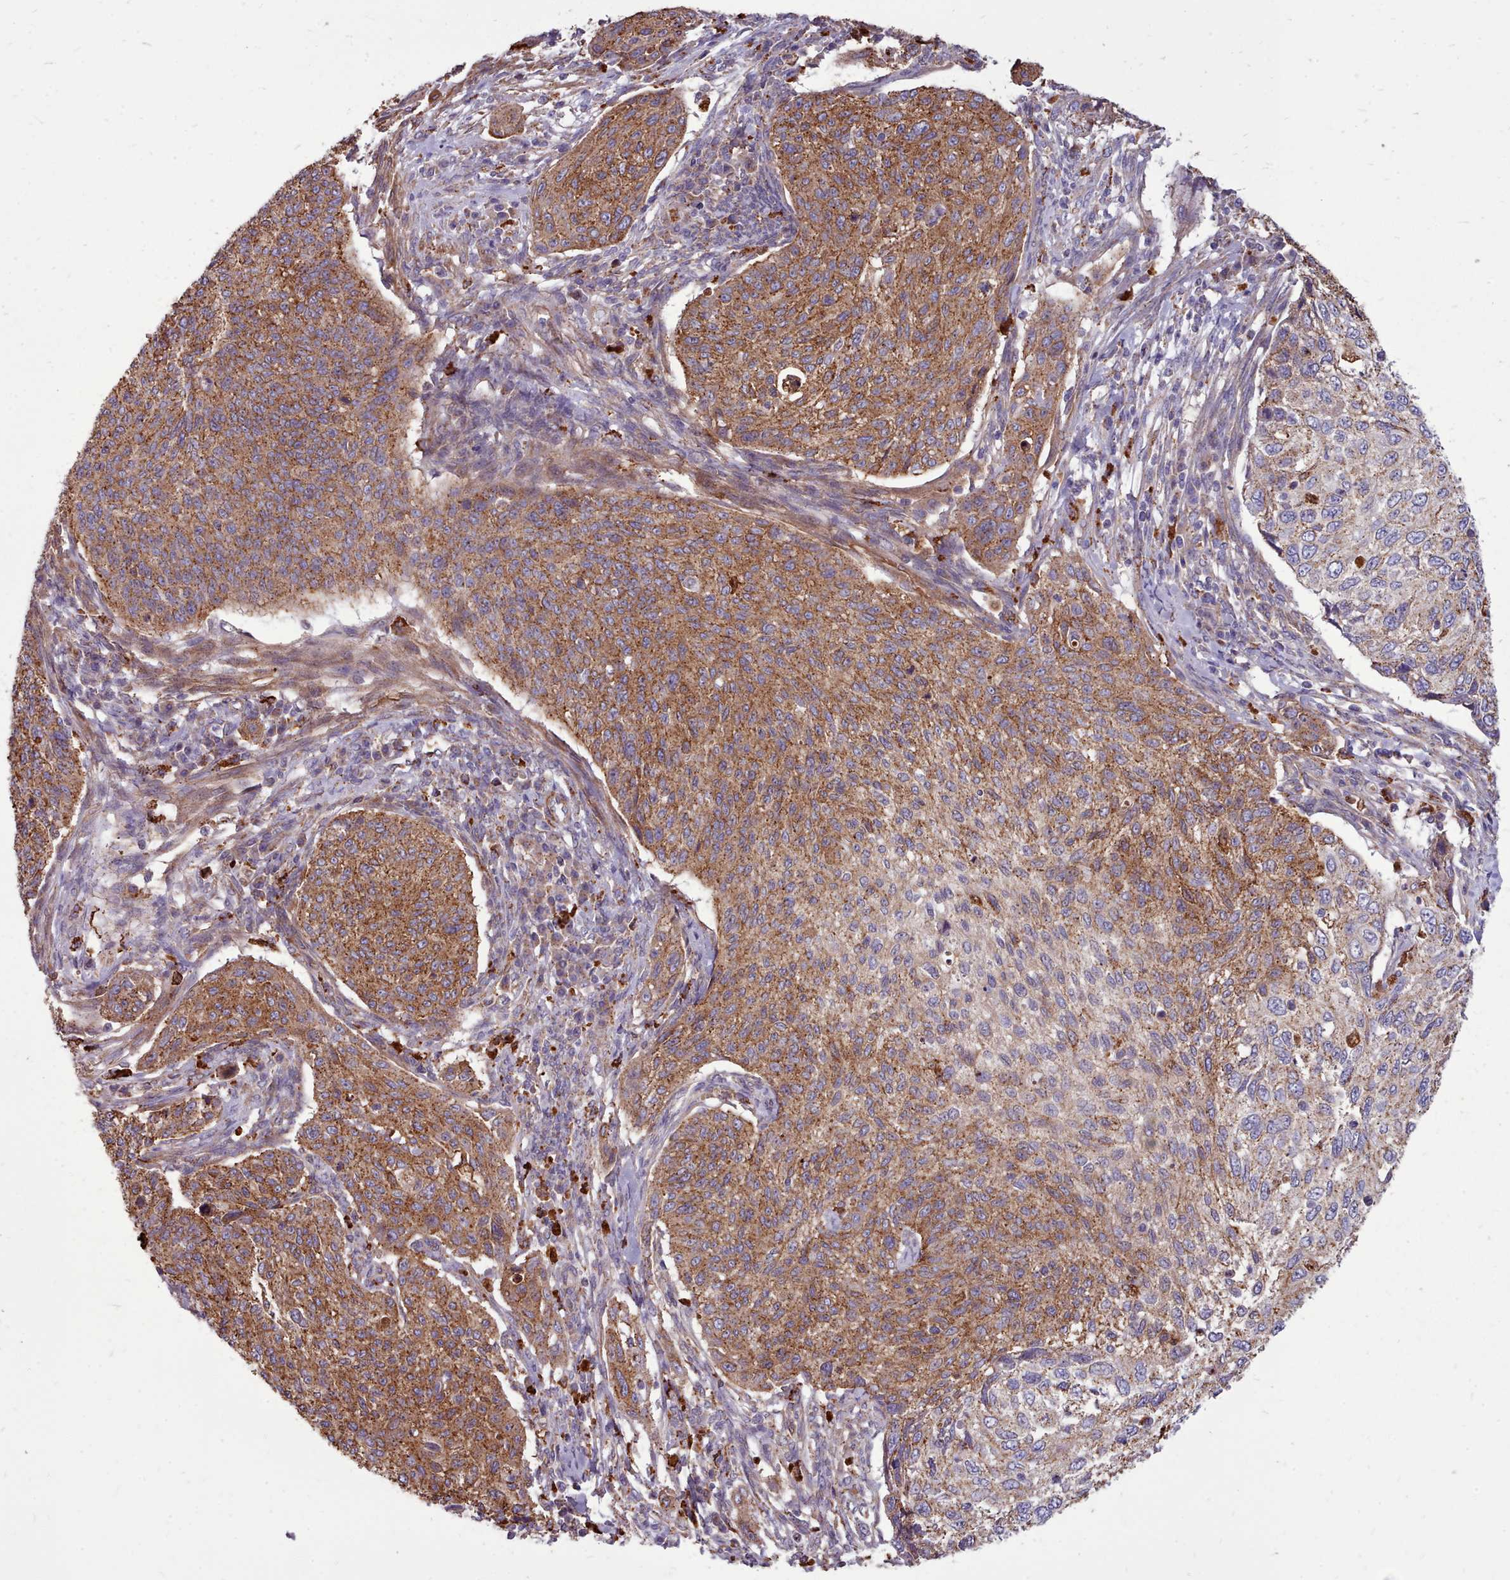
{"staining": {"intensity": "moderate", "quantity": ">75%", "location": "cytoplasmic/membranous"}, "tissue": "cervical cancer", "cell_type": "Tumor cells", "image_type": "cancer", "snomed": [{"axis": "morphology", "description": "Squamous cell carcinoma, NOS"}, {"axis": "topography", "description": "Cervix"}], "caption": "Protein positivity by IHC displays moderate cytoplasmic/membranous expression in approximately >75% of tumor cells in cervical cancer (squamous cell carcinoma).", "gene": "PACSIN3", "patient": {"sex": "female", "age": 70}}